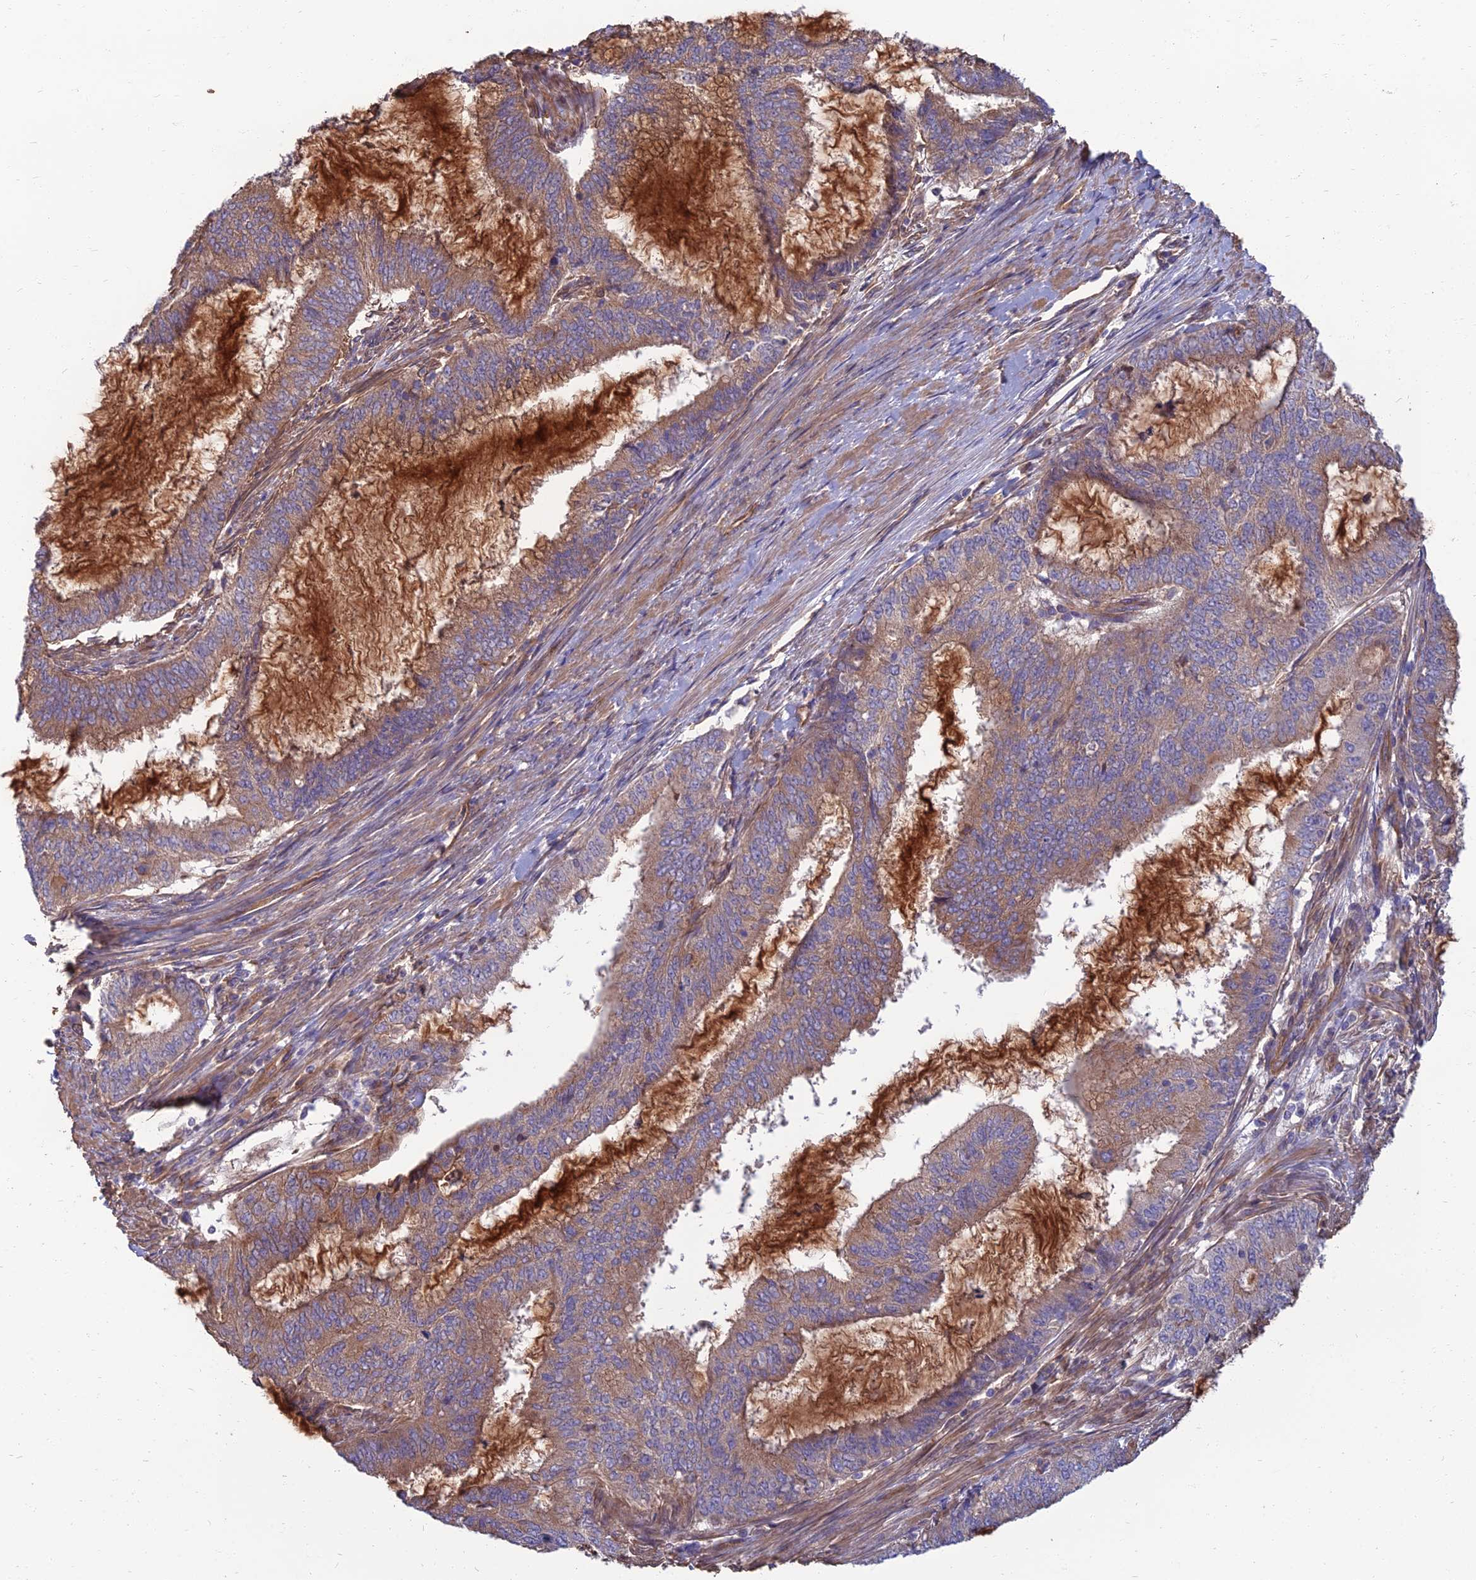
{"staining": {"intensity": "weak", "quantity": "25%-75%", "location": "cytoplasmic/membranous"}, "tissue": "endometrial cancer", "cell_type": "Tumor cells", "image_type": "cancer", "snomed": [{"axis": "morphology", "description": "Adenocarcinoma, NOS"}, {"axis": "topography", "description": "Endometrium"}], "caption": "Immunohistochemistry (IHC) of human adenocarcinoma (endometrial) shows low levels of weak cytoplasmic/membranous positivity in approximately 25%-75% of tumor cells. Nuclei are stained in blue.", "gene": "WDR24", "patient": {"sex": "female", "age": 51}}